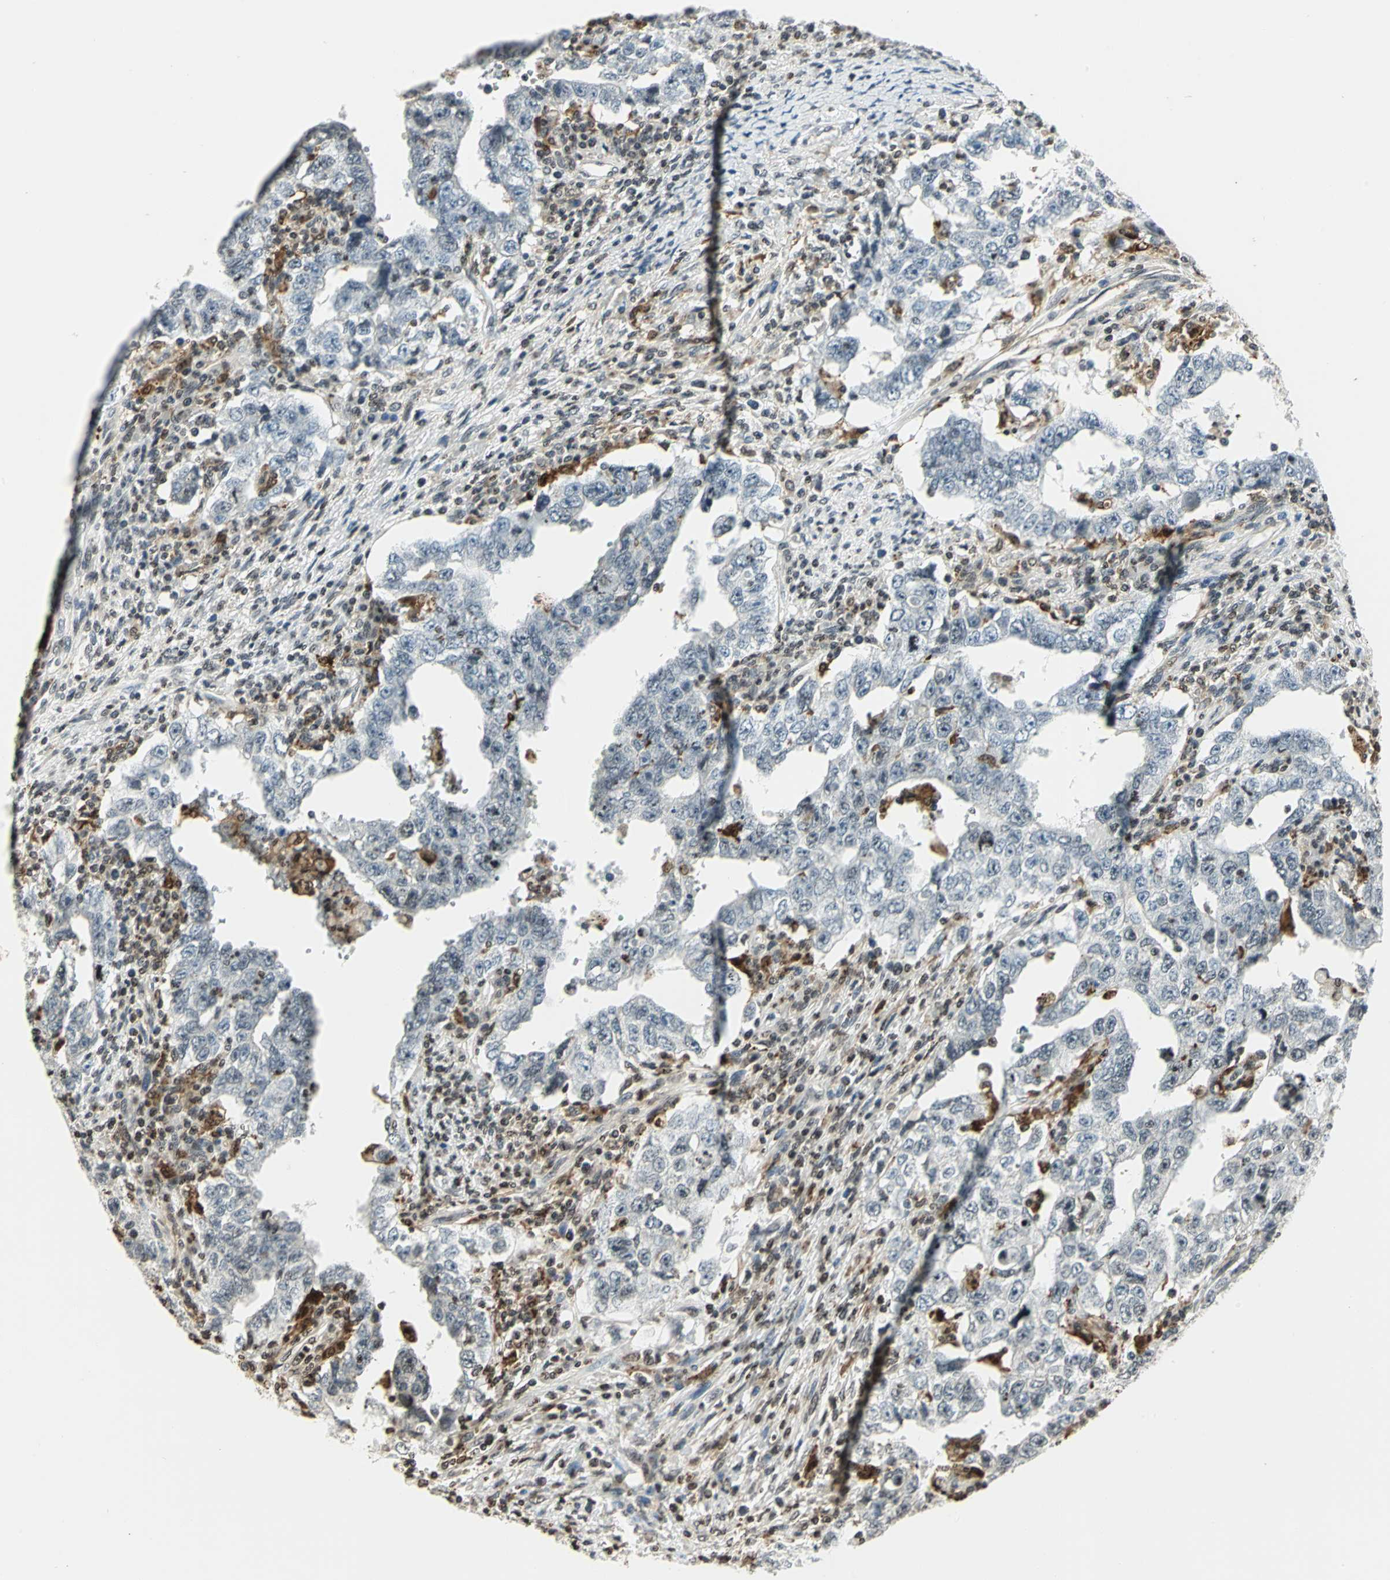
{"staining": {"intensity": "negative", "quantity": "none", "location": "none"}, "tissue": "testis cancer", "cell_type": "Tumor cells", "image_type": "cancer", "snomed": [{"axis": "morphology", "description": "Carcinoma, Embryonal, NOS"}, {"axis": "topography", "description": "Testis"}], "caption": "IHC histopathology image of embryonal carcinoma (testis) stained for a protein (brown), which exhibits no positivity in tumor cells.", "gene": "LGALS3", "patient": {"sex": "male", "age": 26}}